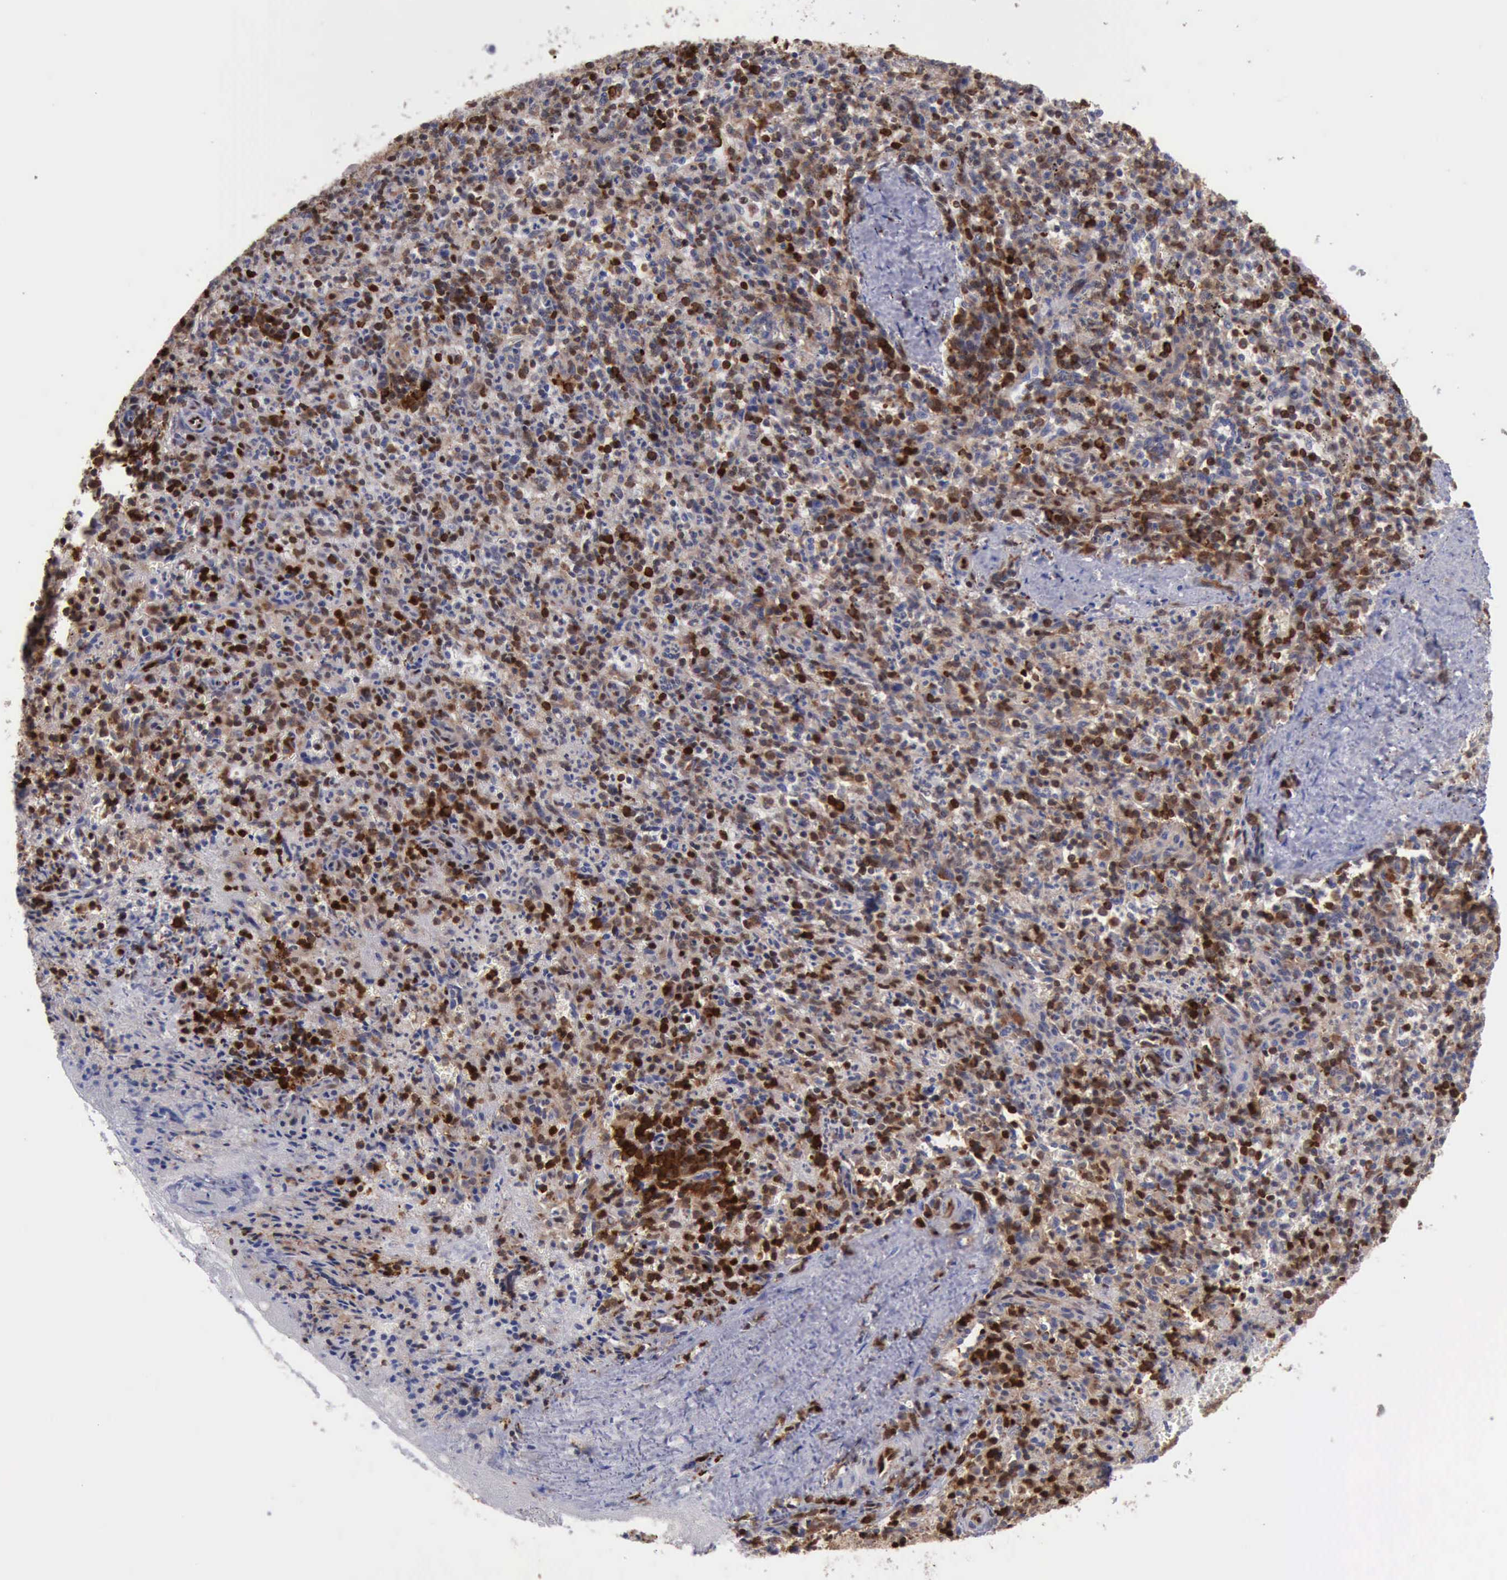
{"staining": {"intensity": "strong", "quantity": "<25%", "location": "nuclear"}, "tissue": "spleen", "cell_type": "Cells in red pulp", "image_type": "normal", "snomed": [{"axis": "morphology", "description": "Normal tissue, NOS"}, {"axis": "topography", "description": "Spleen"}], "caption": "Immunohistochemistry (IHC) staining of normal spleen, which exhibits medium levels of strong nuclear staining in about <25% of cells in red pulp indicating strong nuclear protein staining. The staining was performed using DAB (3,3'-diaminobenzidine) (brown) for protein detection and nuclei were counterstained in hematoxylin (blue).", "gene": "PDCD4", "patient": {"sex": "female", "age": 34}}